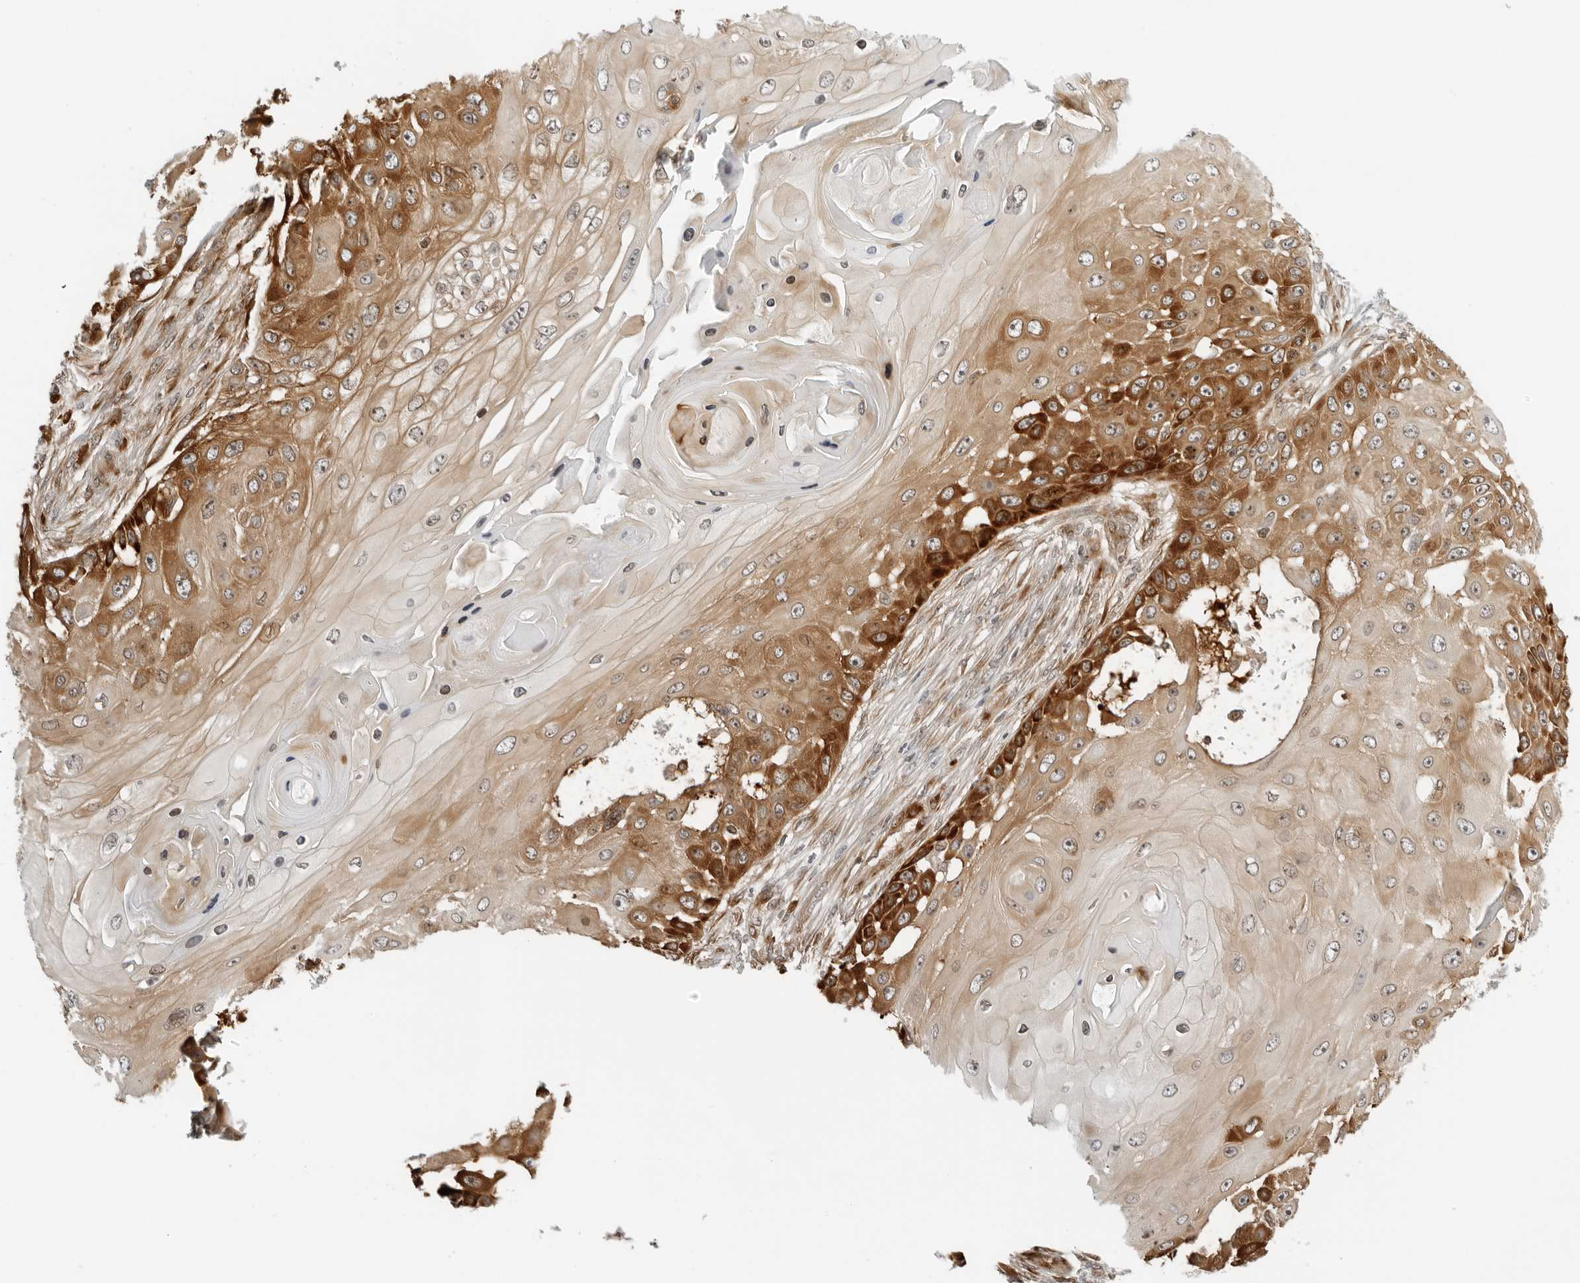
{"staining": {"intensity": "strong", "quantity": ">75%", "location": "cytoplasmic/membranous"}, "tissue": "skin cancer", "cell_type": "Tumor cells", "image_type": "cancer", "snomed": [{"axis": "morphology", "description": "Squamous cell carcinoma, NOS"}, {"axis": "topography", "description": "Skin"}], "caption": "Skin cancer (squamous cell carcinoma) was stained to show a protein in brown. There is high levels of strong cytoplasmic/membranous positivity in approximately >75% of tumor cells. (IHC, brightfield microscopy, high magnification).", "gene": "EIF4G1", "patient": {"sex": "female", "age": 44}}